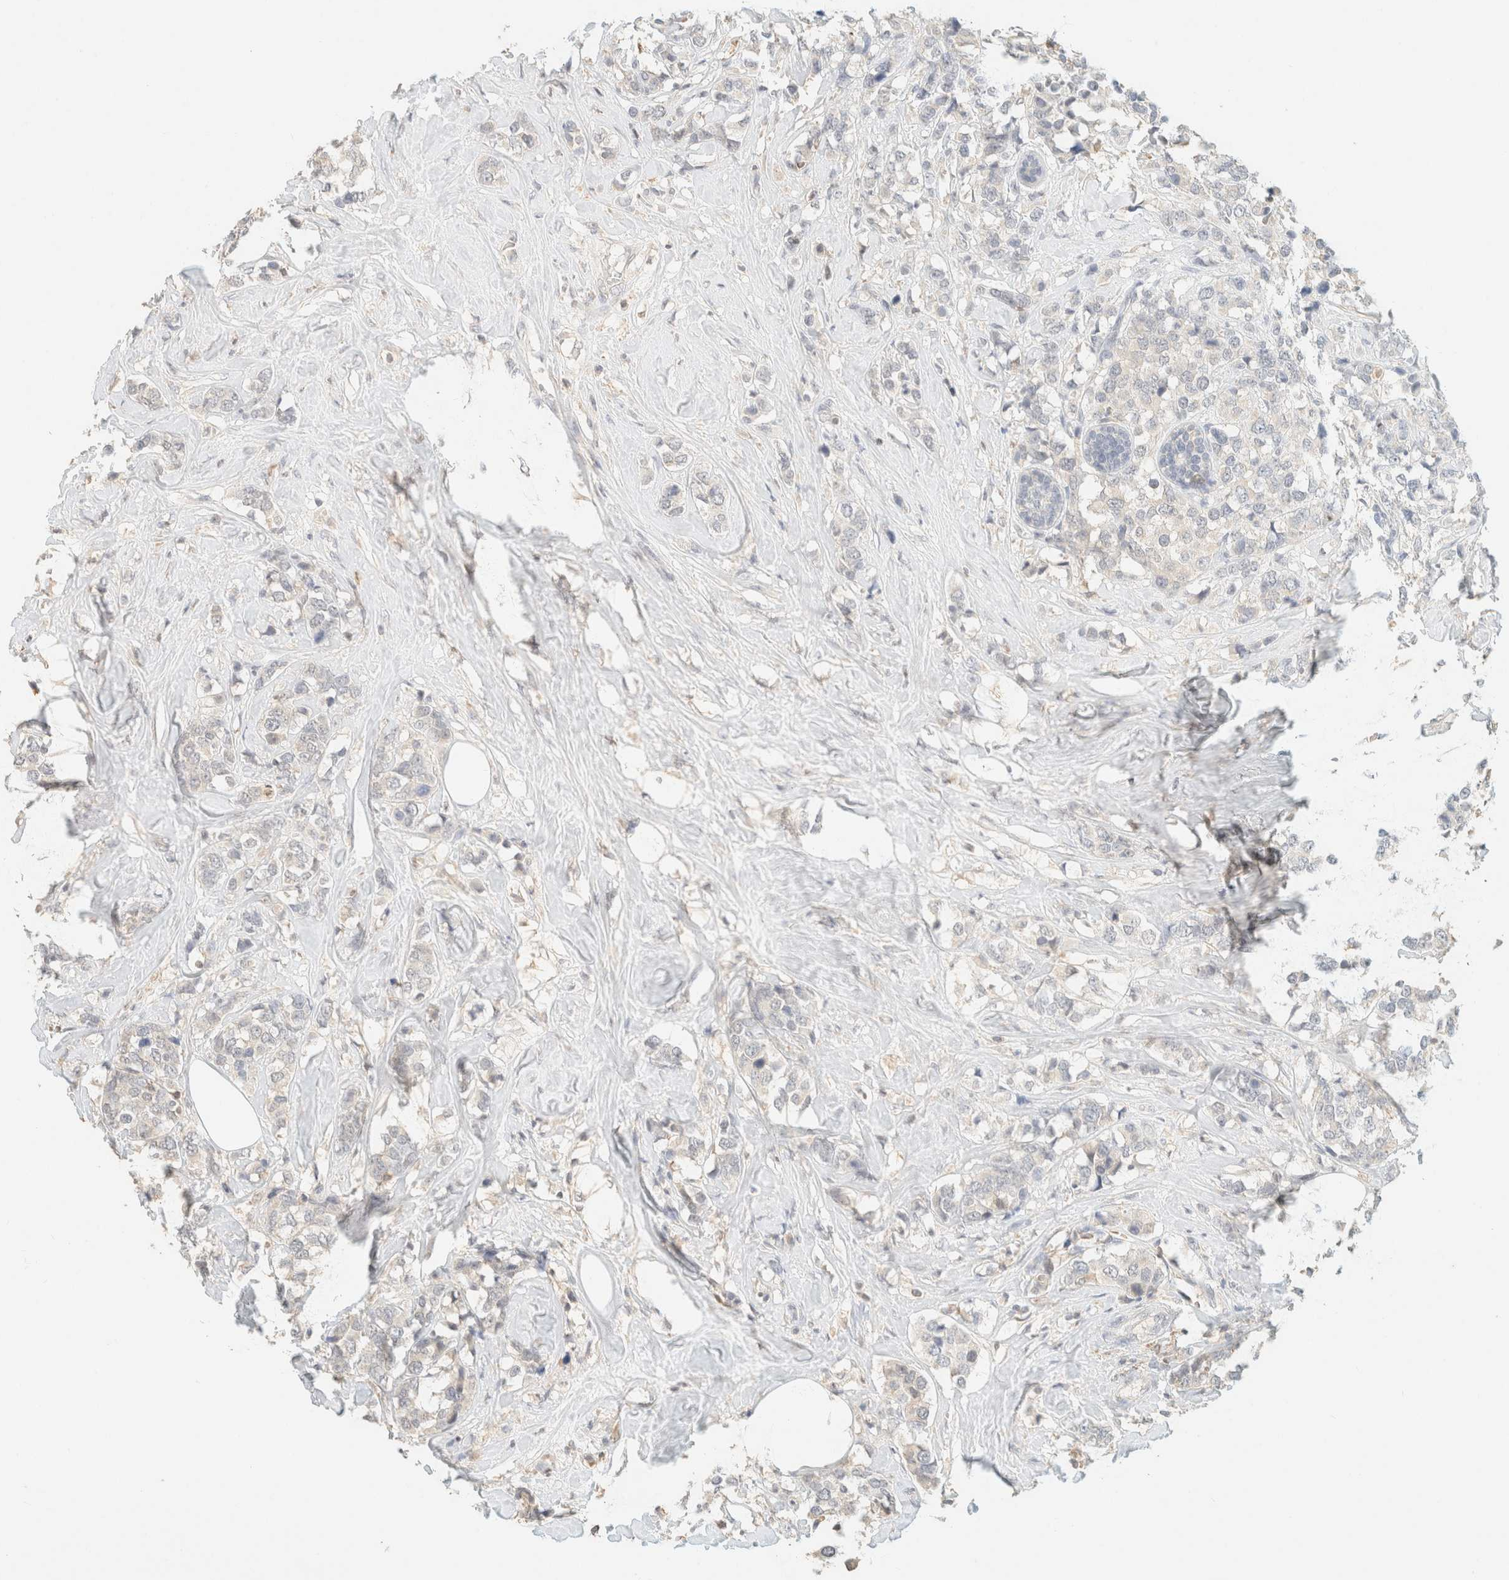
{"staining": {"intensity": "negative", "quantity": "none", "location": "none"}, "tissue": "breast cancer", "cell_type": "Tumor cells", "image_type": "cancer", "snomed": [{"axis": "morphology", "description": "Lobular carcinoma"}, {"axis": "topography", "description": "Breast"}], "caption": "Breast cancer (lobular carcinoma) stained for a protein using immunohistochemistry displays no positivity tumor cells.", "gene": "TIMD4", "patient": {"sex": "female", "age": 59}}